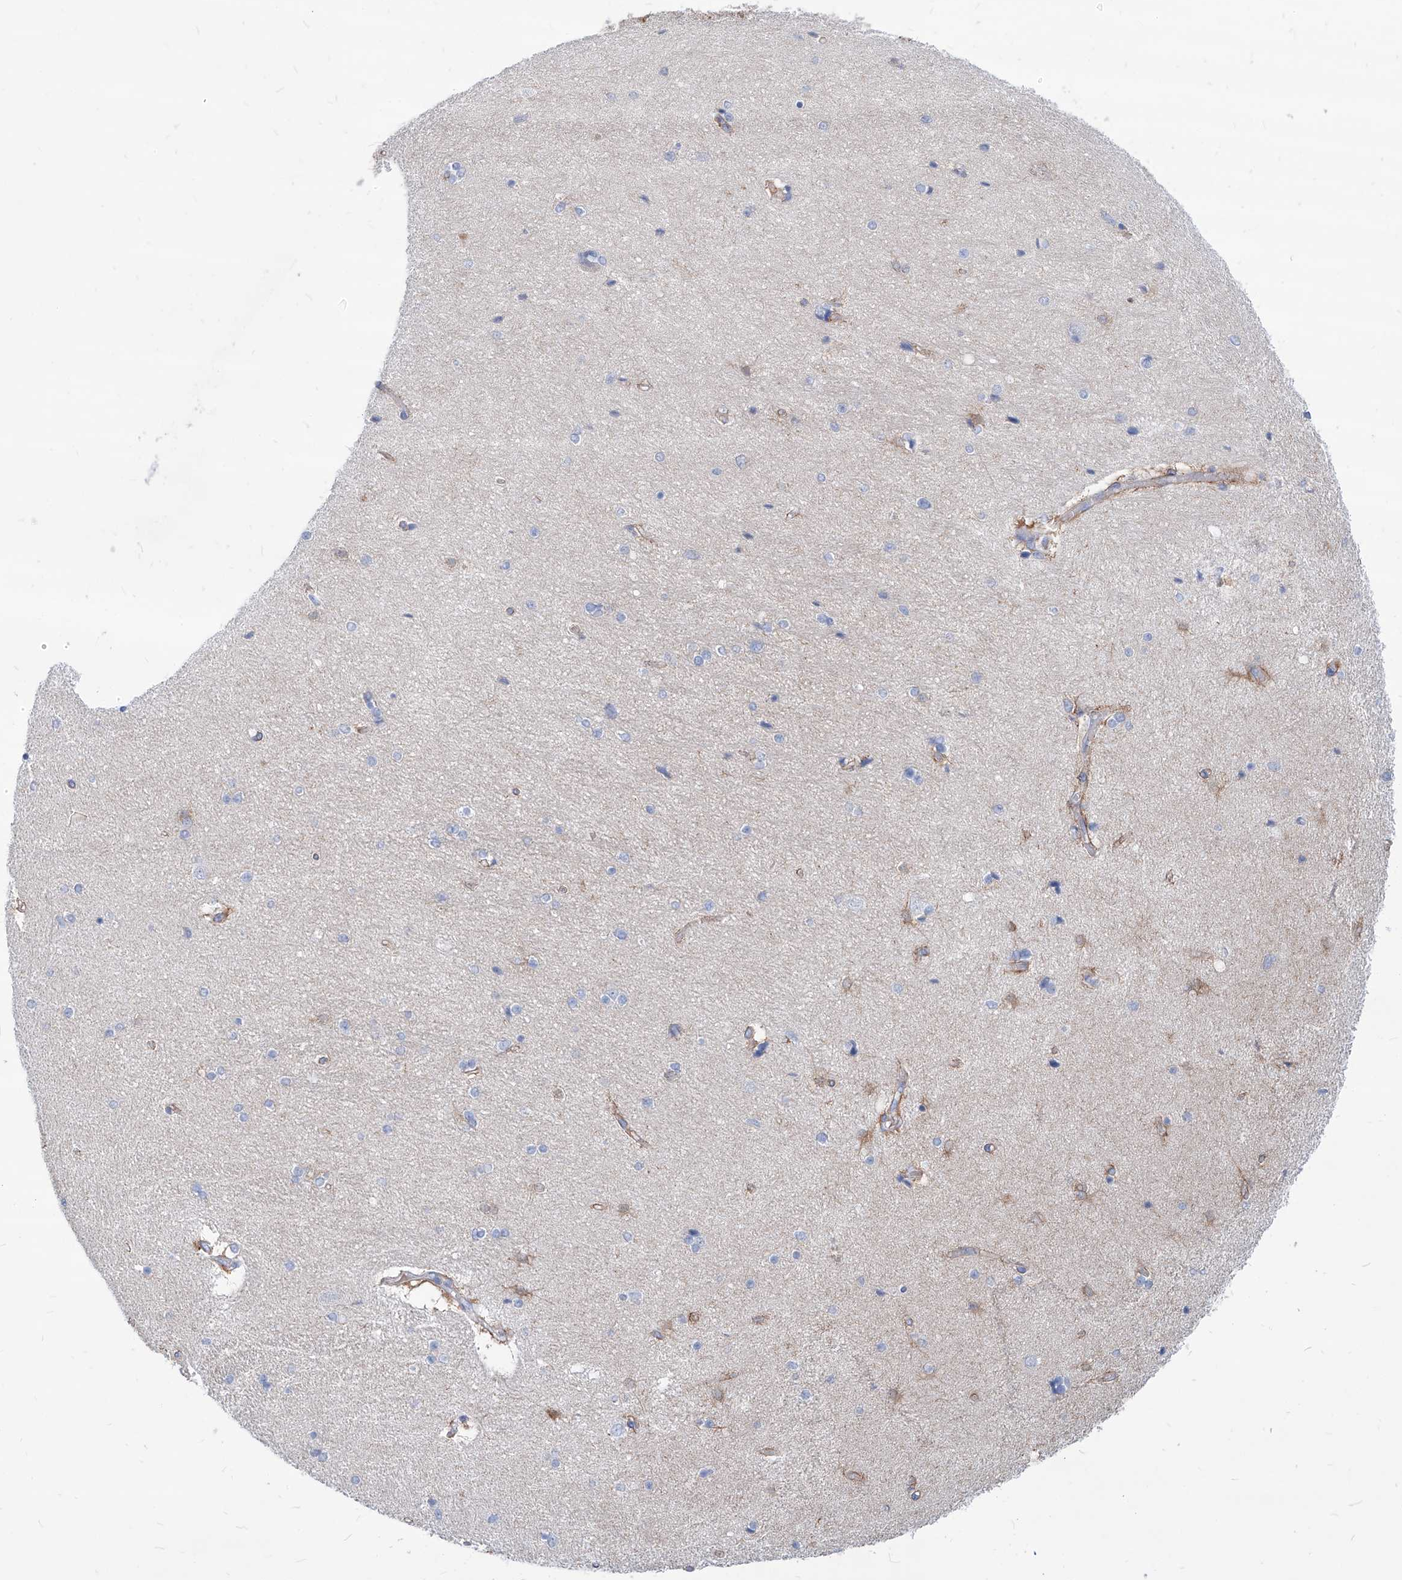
{"staining": {"intensity": "negative", "quantity": "none", "location": "none"}, "tissue": "hippocampus", "cell_type": "Glial cells", "image_type": "normal", "snomed": [{"axis": "morphology", "description": "Normal tissue, NOS"}, {"axis": "topography", "description": "Hippocampus"}], "caption": "This is a histopathology image of immunohistochemistry staining of unremarkable hippocampus, which shows no positivity in glial cells.", "gene": "AKAP10", "patient": {"sex": "female", "age": 54}}